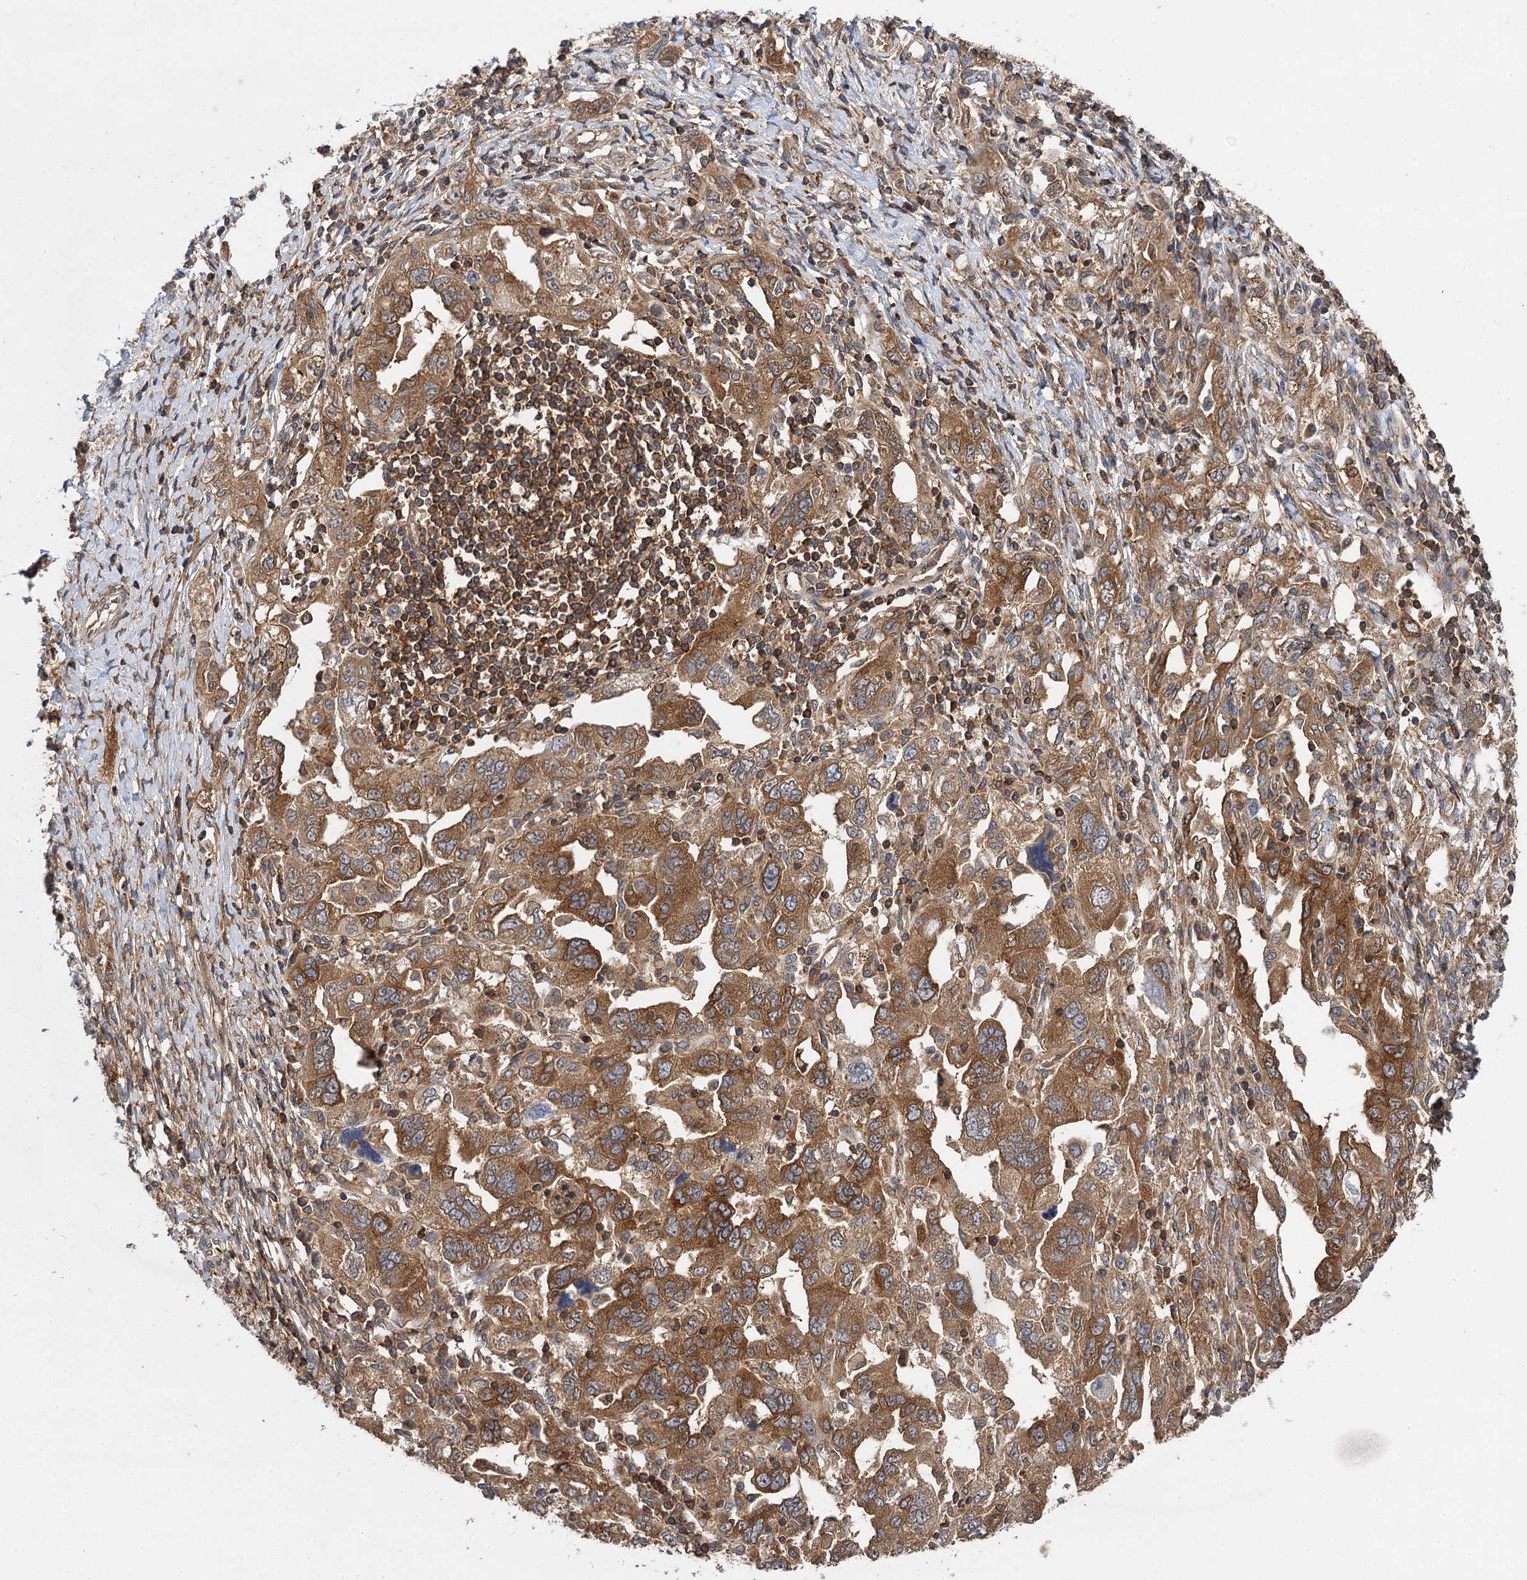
{"staining": {"intensity": "moderate", "quantity": ">75%", "location": "cytoplasmic/membranous"}, "tissue": "ovarian cancer", "cell_type": "Tumor cells", "image_type": "cancer", "snomed": [{"axis": "morphology", "description": "Carcinoma, NOS"}, {"axis": "morphology", "description": "Cystadenocarcinoma, serous, NOS"}, {"axis": "topography", "description": "Ovary"}], "caption": "This is an image of IHC staining of ovarian cancer (serous cystadenocarcinoma), which shows moderate staining in the cytoplasmic/membranous of tumor cells.", "gene": "PACS1", "patient": {"sex": "female", "age": 69}}